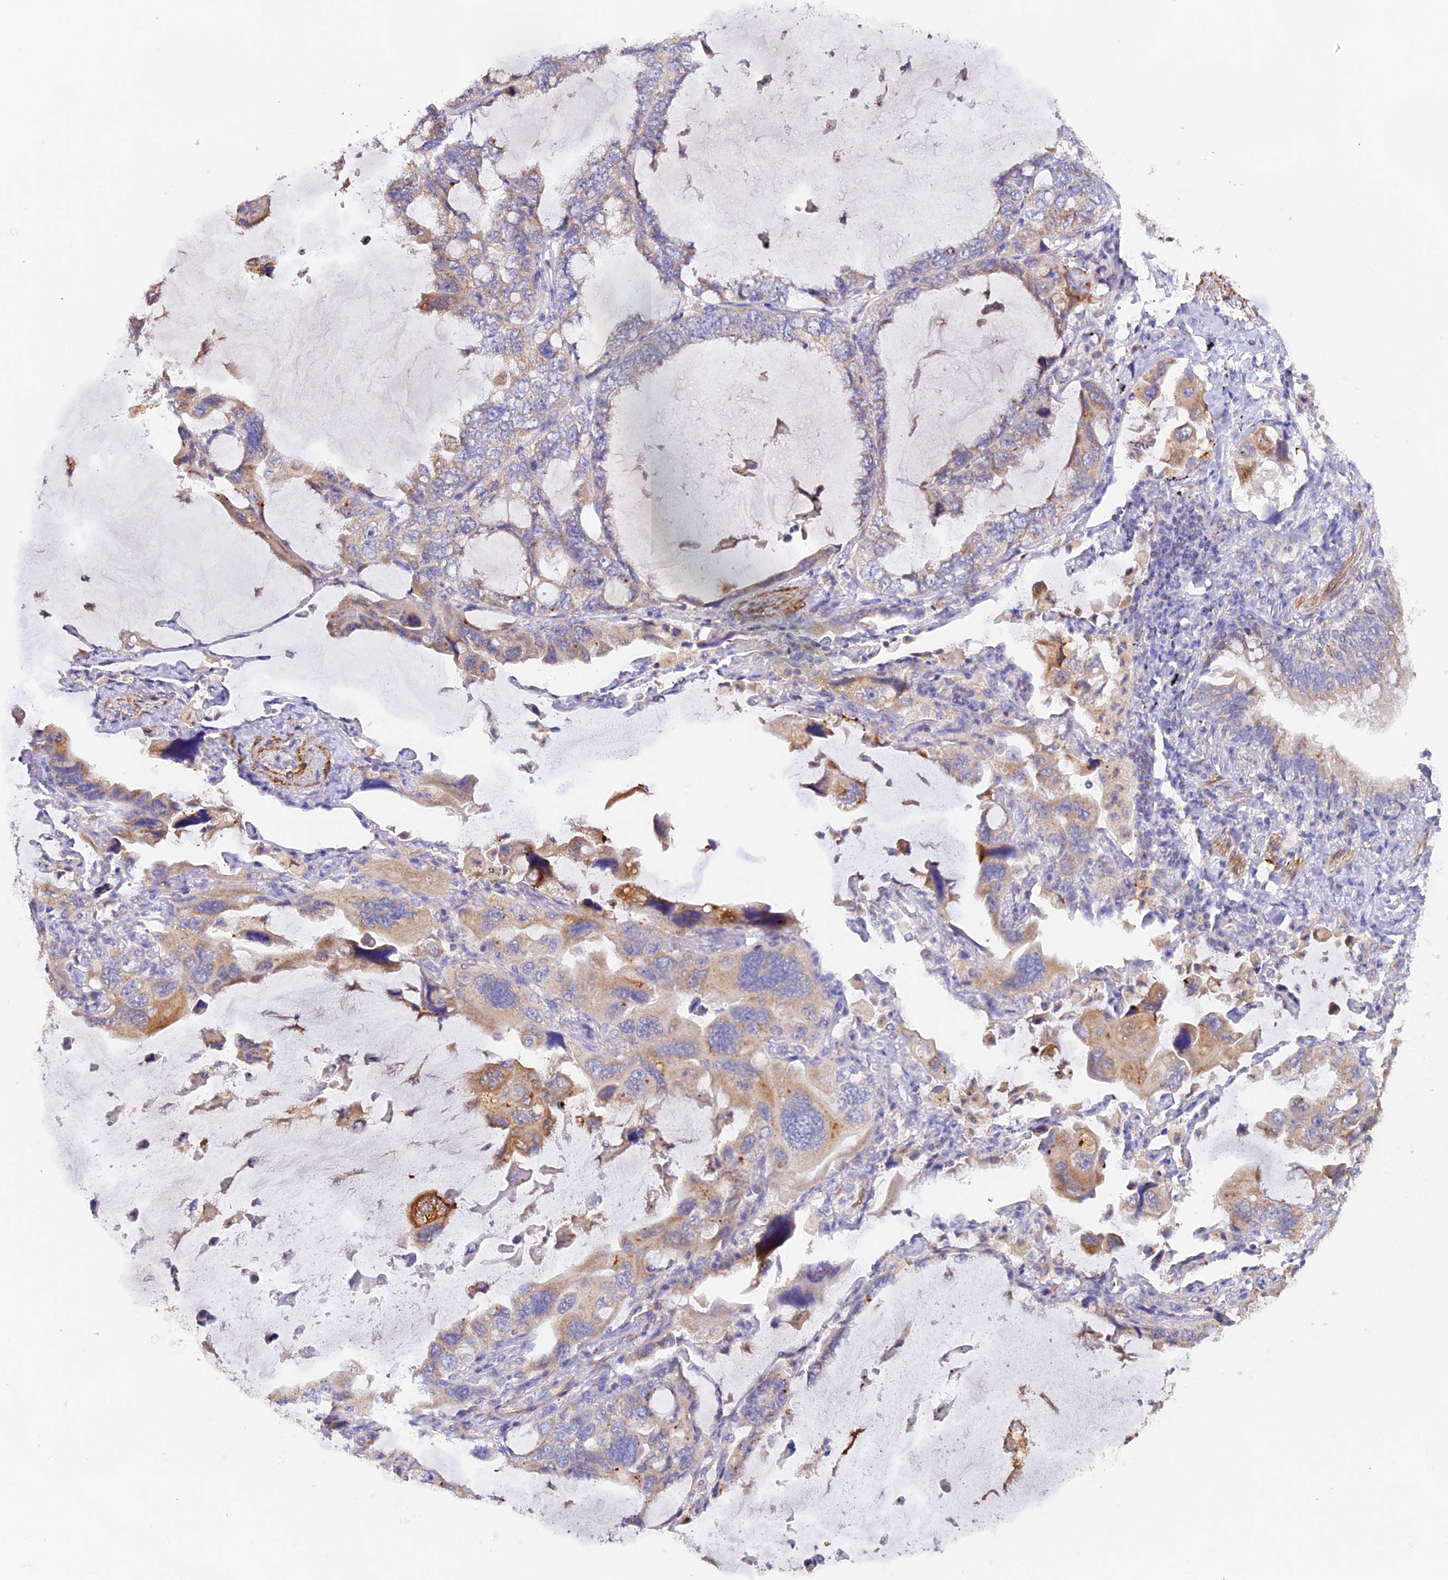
{"staining": {"intensity": "moderate", "quantity": "25%-75%", "location": "cytoplasmic/membranous"}, "tissue": "lung cancer", "cell_type": "Tumor cells", "image_type": "cancer", "snomed": [{"axis": "morphology", "description": "Squamous cell carcinoma, NOS"}, {"axis": "topography", "description": "Lung"}], "caption": "Immunohistochemistry histopathology image of human squamous cell carcinoma (lung) stained for a protein (brown), which shows medium levels of moderate cytoplasmic/membranous expression in approximately 25%-75% of tumor cells.", "gene": "TANGO6", "patient": {"sex": "female", "age": 73}}